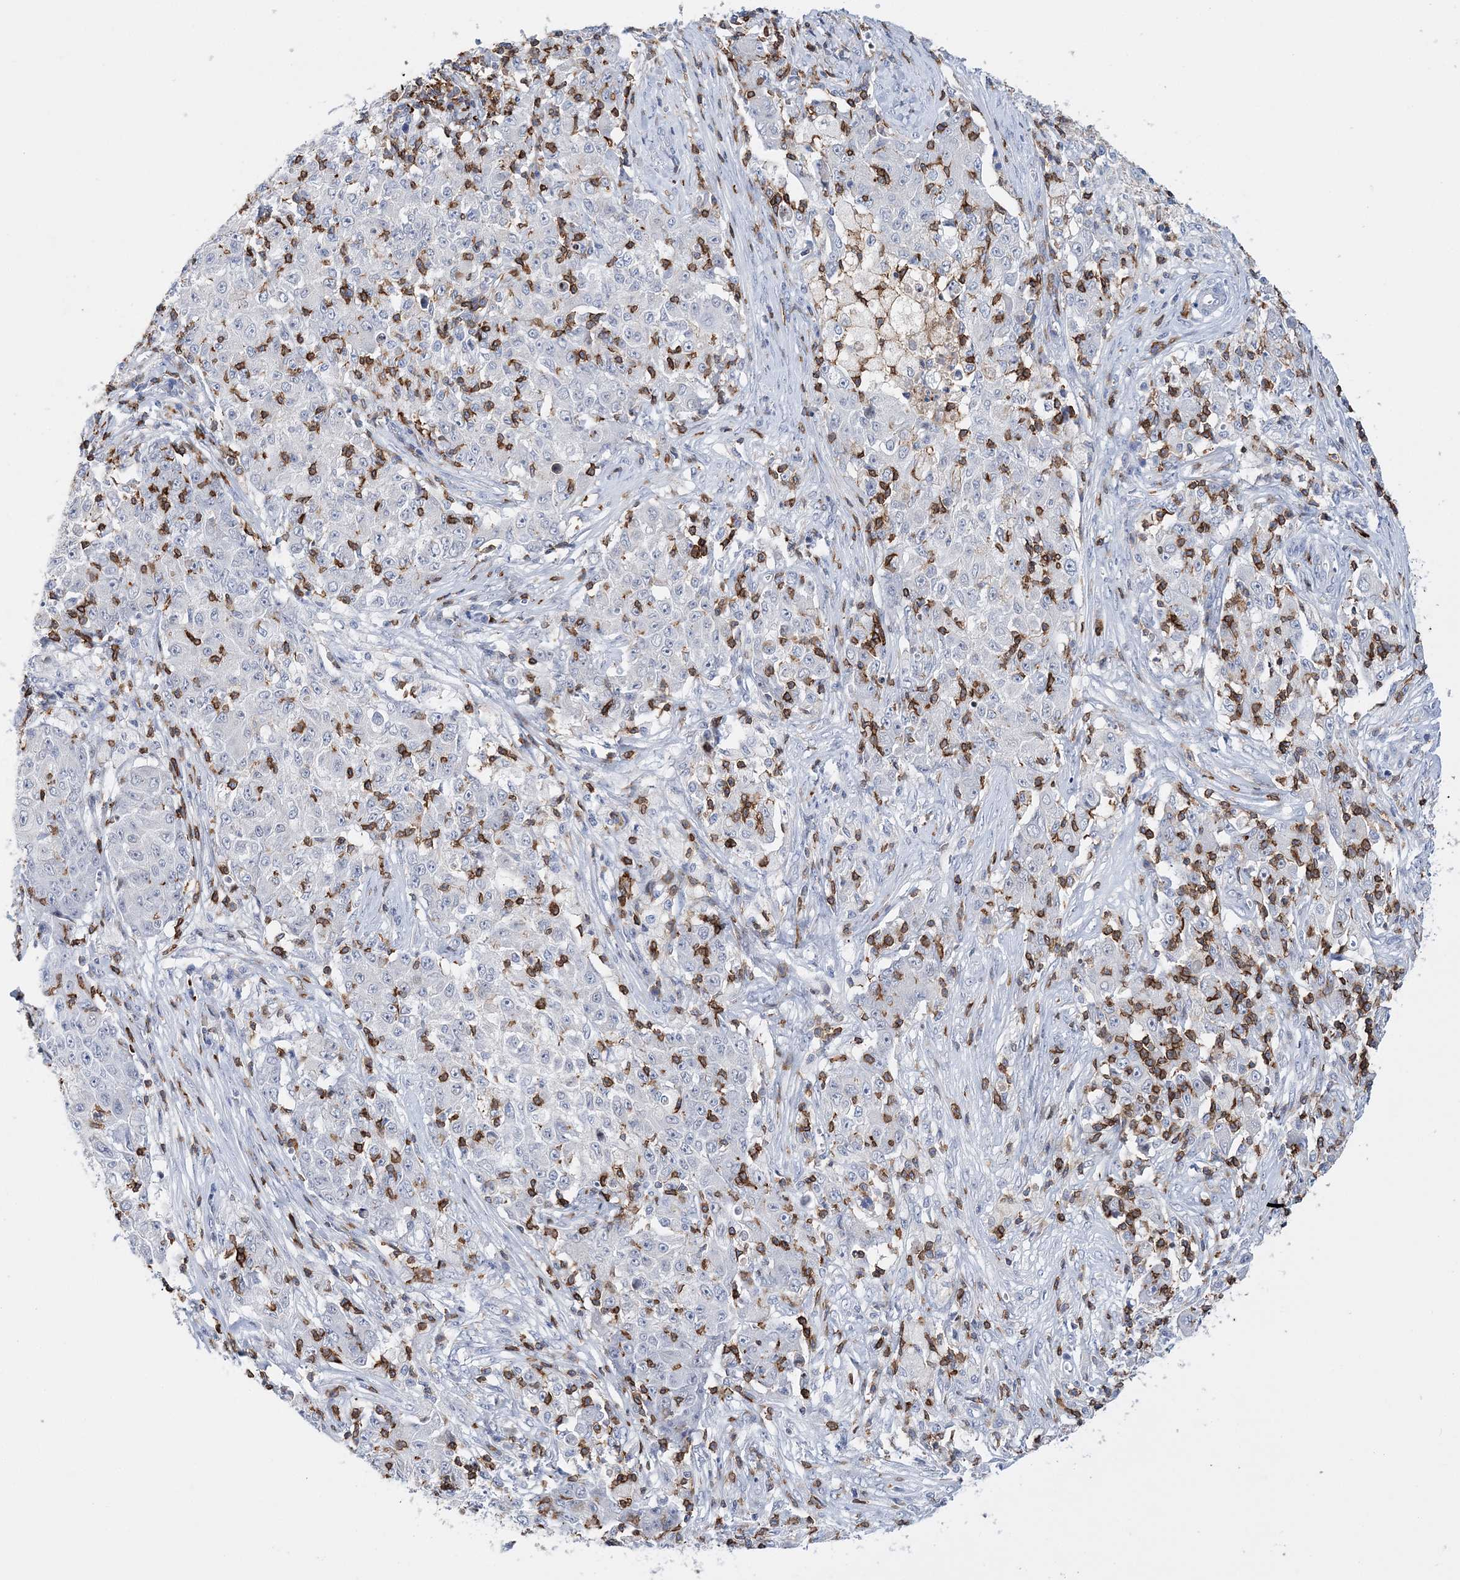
{"staining": {"intensity": "negative", "quantity": "none", "location": "none"}, "tissue": "ovarian cancer", "cell_type": "Tumor cells", "image_type": "cancer", "snomed": [{"axis": "morphology", "description": "Carcinoma, endometroid"}, {"axis": "topography", "description": "Ovary"}], "caption": "High magnification brightfield microscopy of endometroid carcinoma (ovarian) stained with DAB (brown) and counterstained with hematoxylin (blue): tumor cells show no significant positivity. Nuclei are stained in blue.", "gene": "PRMT9", "patient": {"sex": "female", "age": 42}}